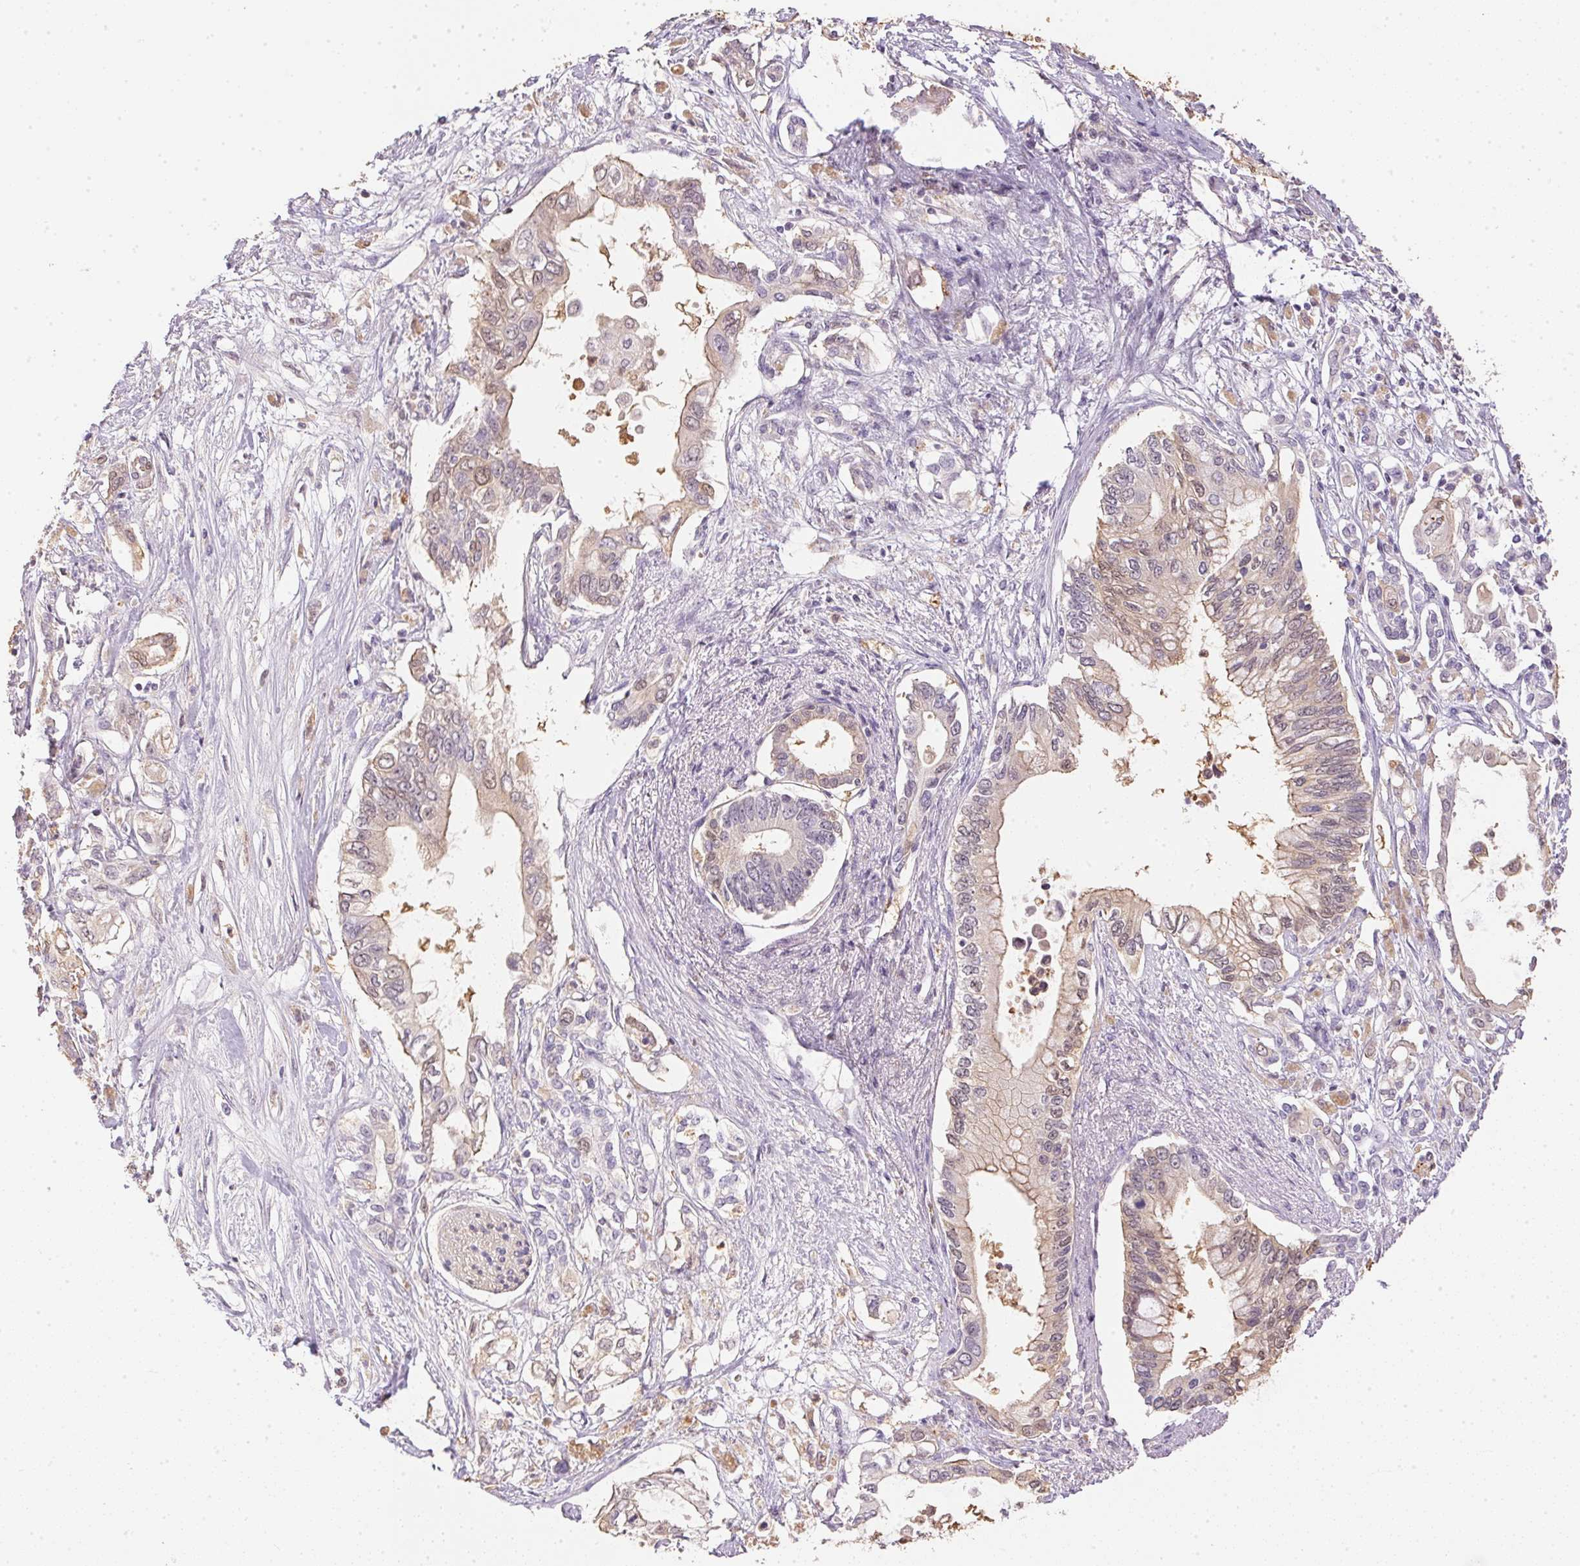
{"staining": {"intensity": "weak", "quantity": "<25%", "location": "cytoplasmic/membranous"}, "tissue": "pancreatic cancer", "cell_type": "Tumor cells", "image_type": "cancer", "snomed": [{"axis": "morphology", "description": "Adenocarcinoma, NOS"}, {"axis": "topography", "description": "Pancreas"}], "caption": "DAB immunohistochemical staining of adenocarcinoma (pancreatic) exhibits no significant expression in tumor cells. (IHC, brightfield microscopy, high magnification).", "gene": "S100A3", "patient": {"sex": "female", "age": 63}}